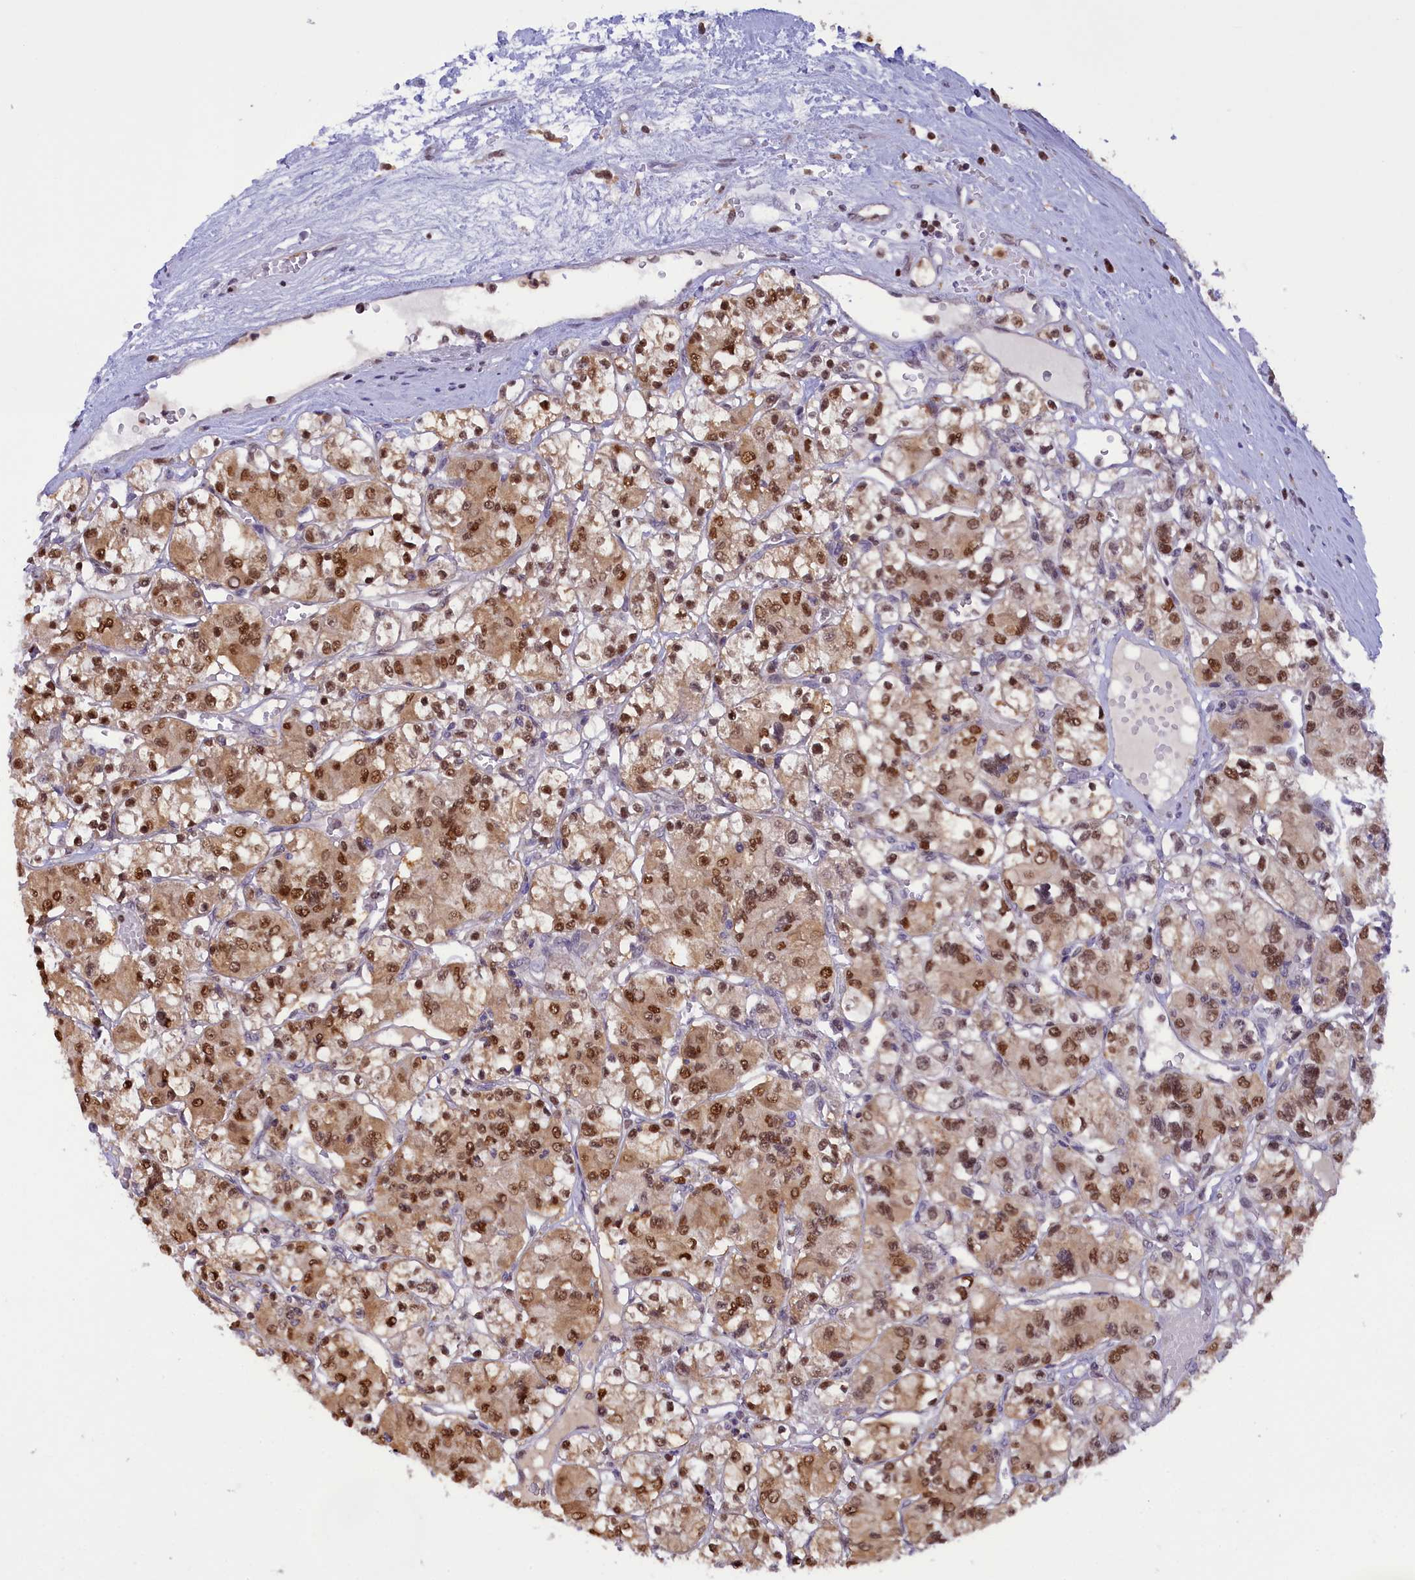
{"staining": {"intensity": "moderate", "quantity": ">75%", "location": "cytoplasmic/membranous,nuclear"}, "tissue": "renal cancer", "cell_type": "Tumor cells", "image_type": "cancer", "snomed": [{"axis": "morphology", "description": "Adenocarcinoma, NOS"}, {"axis": "topography", "description": "Kidney"}], "caption": "Renal cancer (adenocarcinoma) stained for a protein displays moderate cytoplasmic/membranous and nuclear positivity in tumor cells. (IHC, brightfield microscopy, high magnification).", "gene": "IZUMO2", "patient": {"sex": "female", "age": 59}}